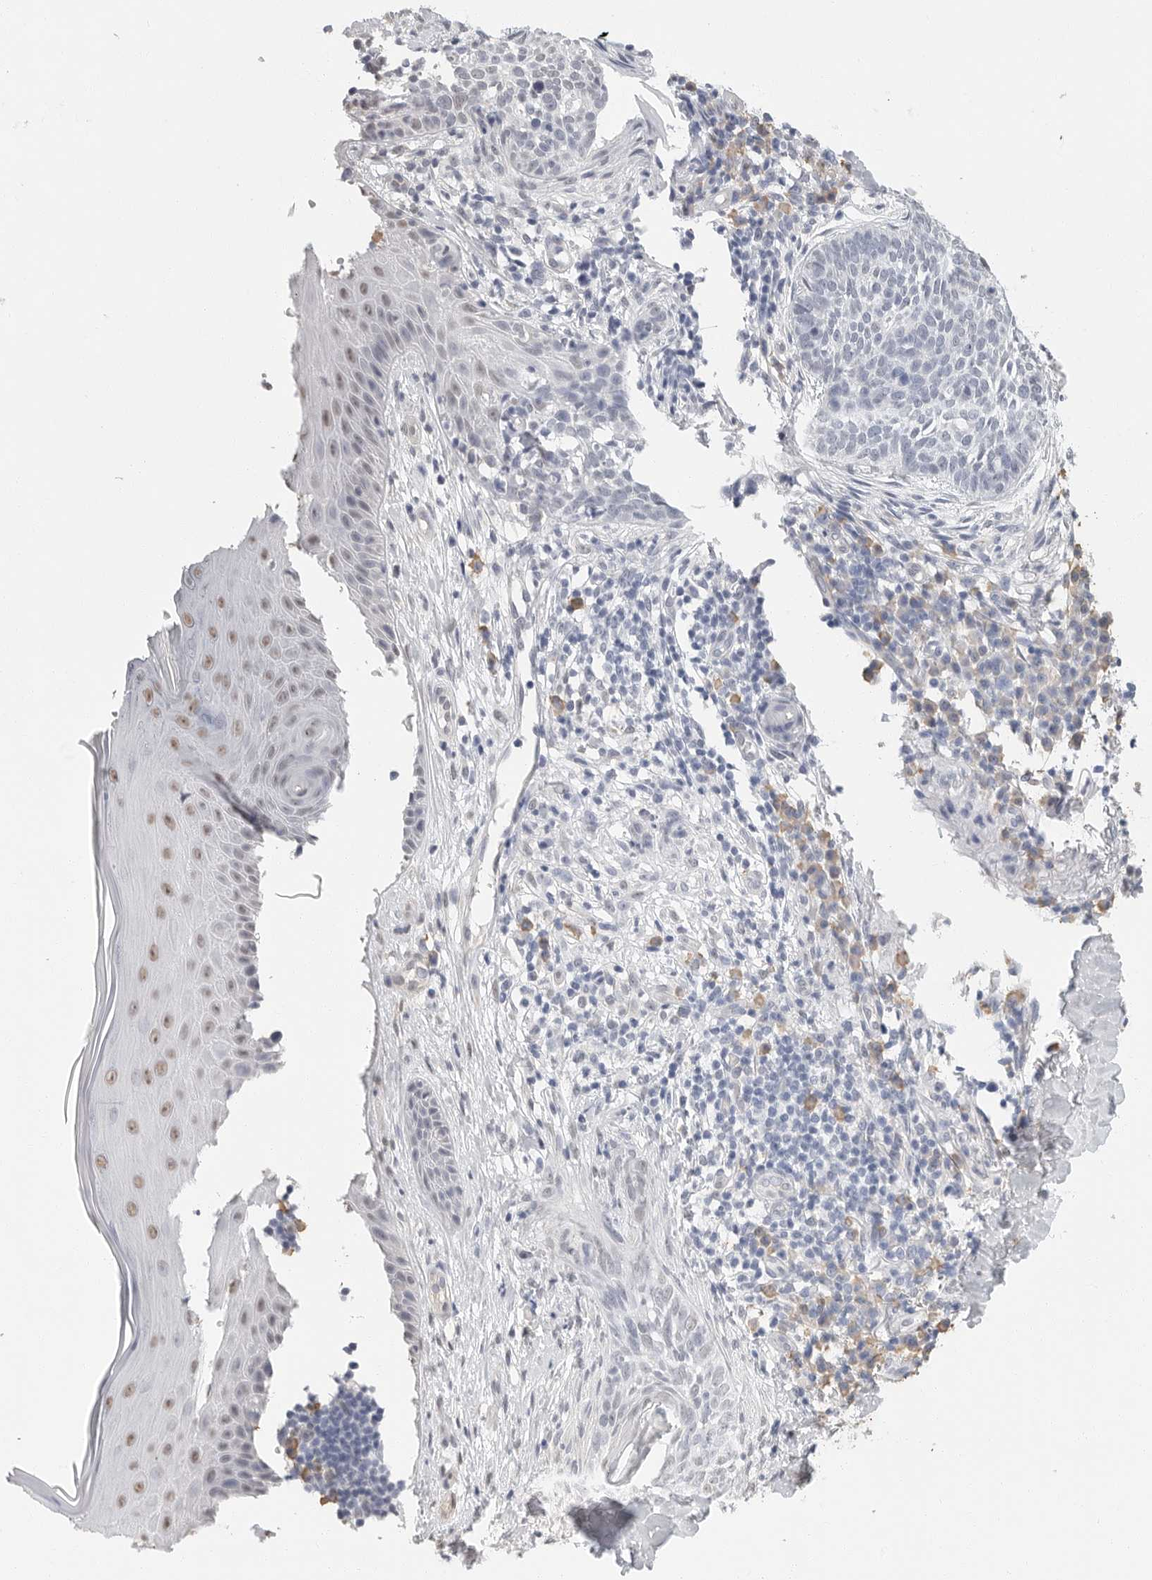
{"staining": {"intensity": "negative", "quantity": "none", "location": "none"}, "tissue": "skin cancer", "cell_type": "Tumor cells", "image_type": "cancer", "snomed": [{"axis": "morphology", "description": "Normal tissue, NOS"}, {"axis": "morphology", "description": "Basal cell carcinoma"}, {"axis": "topography", "description": "Skin"}], "caption": "This image is of skin cancer stained with immunohistochemistry to label a protein in brown with the nuclei are counter-stained blue. There is no staining in tumor cells. The staining is performed using DAB brown chromogen with nuclei counter-stained in using hematoxylin.", "gene": "ARHGEF10", "patient": {"sex": "male", "age": 67}}